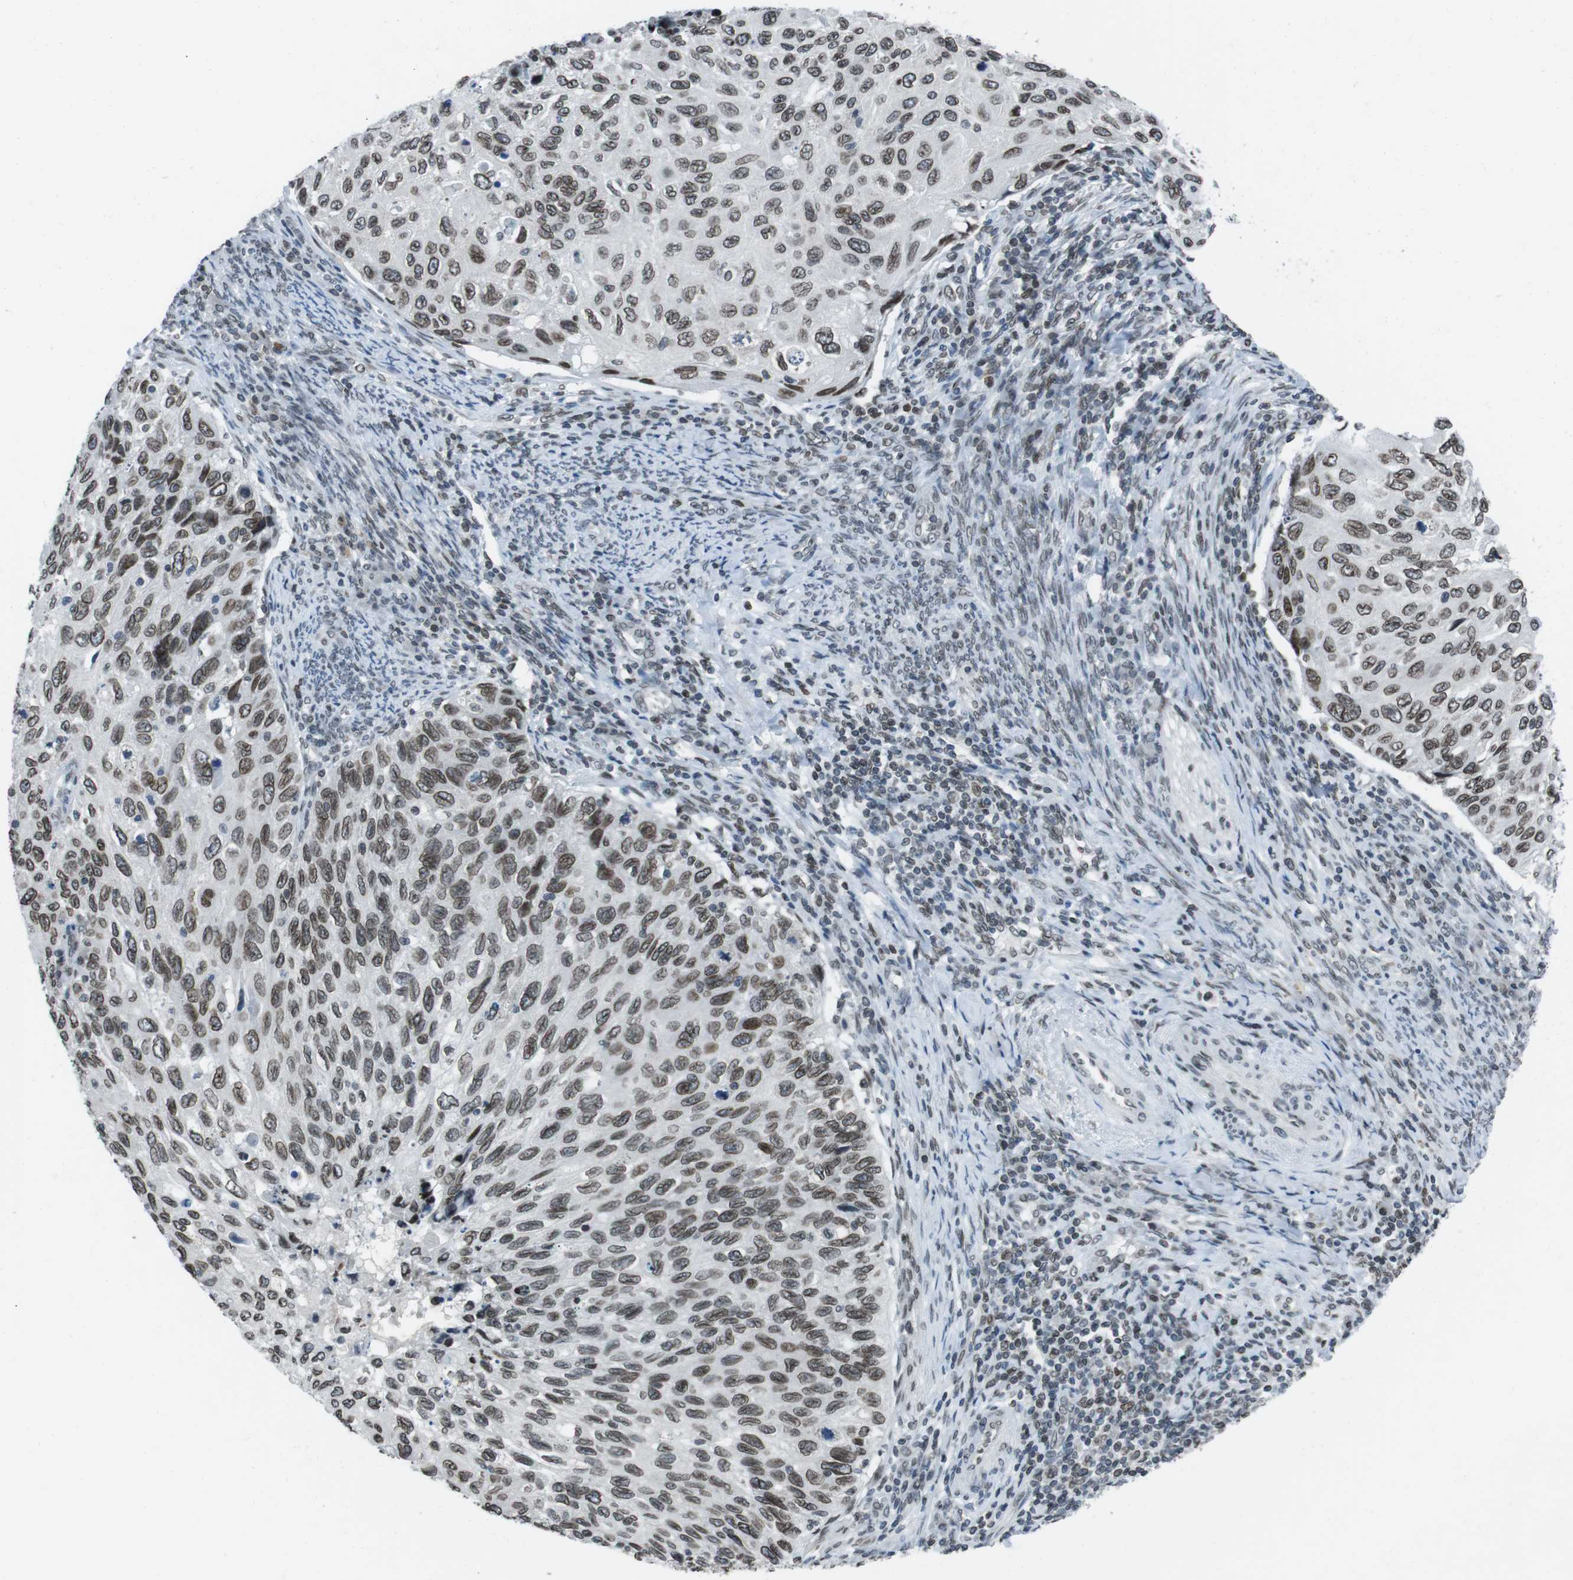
{"staining": {"intensity": "moderate", "quantity": ">75%", "location": "cytoplasmic/membranous,nuclear"}, "tissue": "cervical cancer", "cell_type": "Tumor cells", "image_type": "cancer", "snomed": [{"axis": "morphology", "description": "Squamous cell carcinoma, NOS"}, {"axis": "topography", "description": "Cervix"}], "caption": "Immunohistochemical staining of cervical cancer shows moderate cytoplasmic/membranous and nuclear protein staining in about >75% of tumor cells. Ihc stains the protein of interest in brown and the nuclei are stained blue.", "gene": "MAD1L1", "patient": {"sex": "female", "age": 70}}